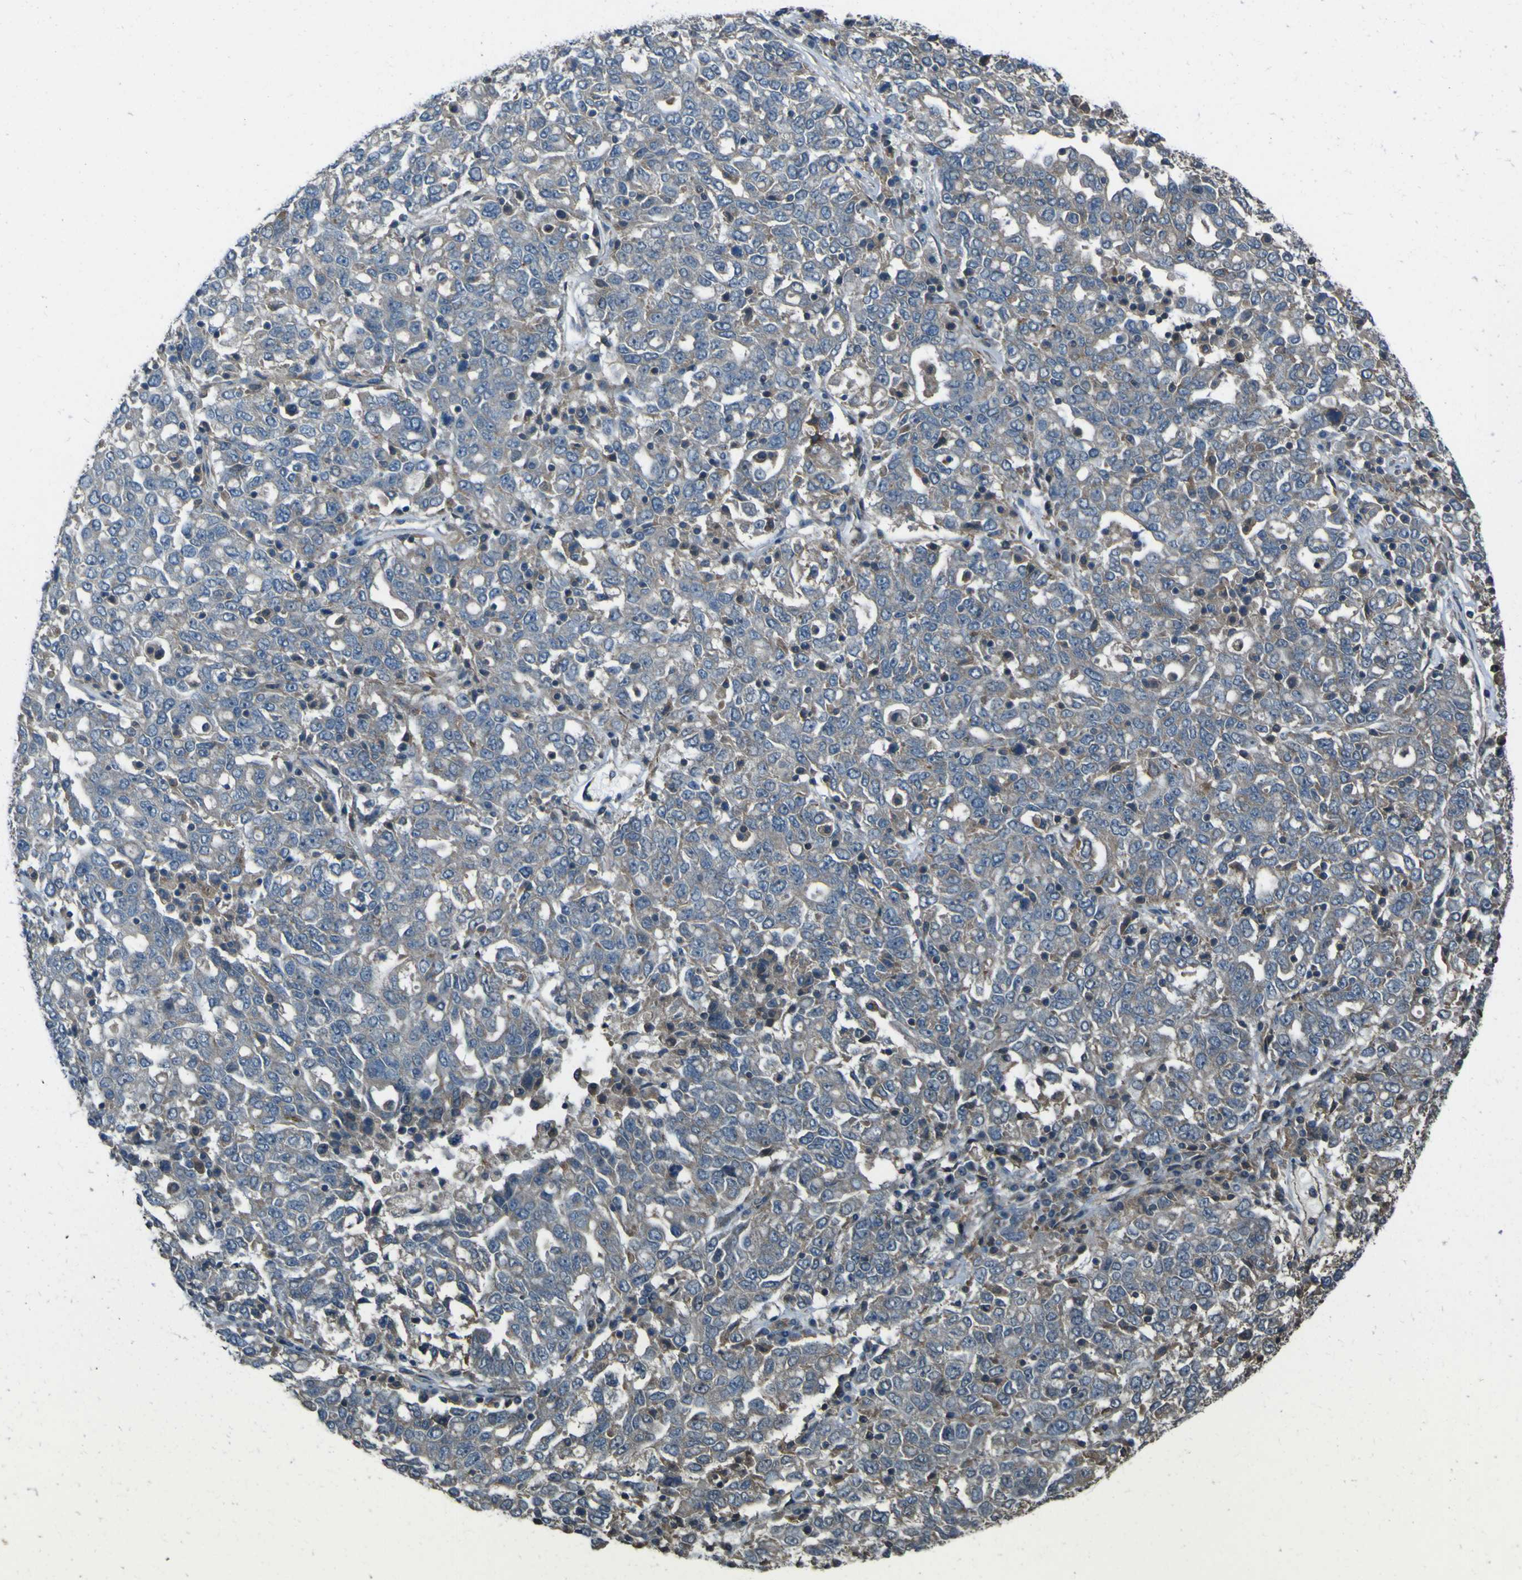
{"staining": {"intensity": "weak", "quantity": "25%-75%", "location": "cytoplasmic/membranous"}, "tissue": "ovarian cancer", "cell_type": "Tumor cells", "image_type": "cancer", "snomed": [{"axis": "morphology", "description": "Carcinoma, endometroid"}, {"axis": "topography", "description": "Ovary"}], "caption": "This micrograph exhibits IHC staining of endometroid carcinoma (ovarian), with low weak cytoplasmic/membranous positivity in approximately 25%-75% of tumor cells.", "gene": "NAALADL2", "patient": {"sex": "female", "age": 62}}